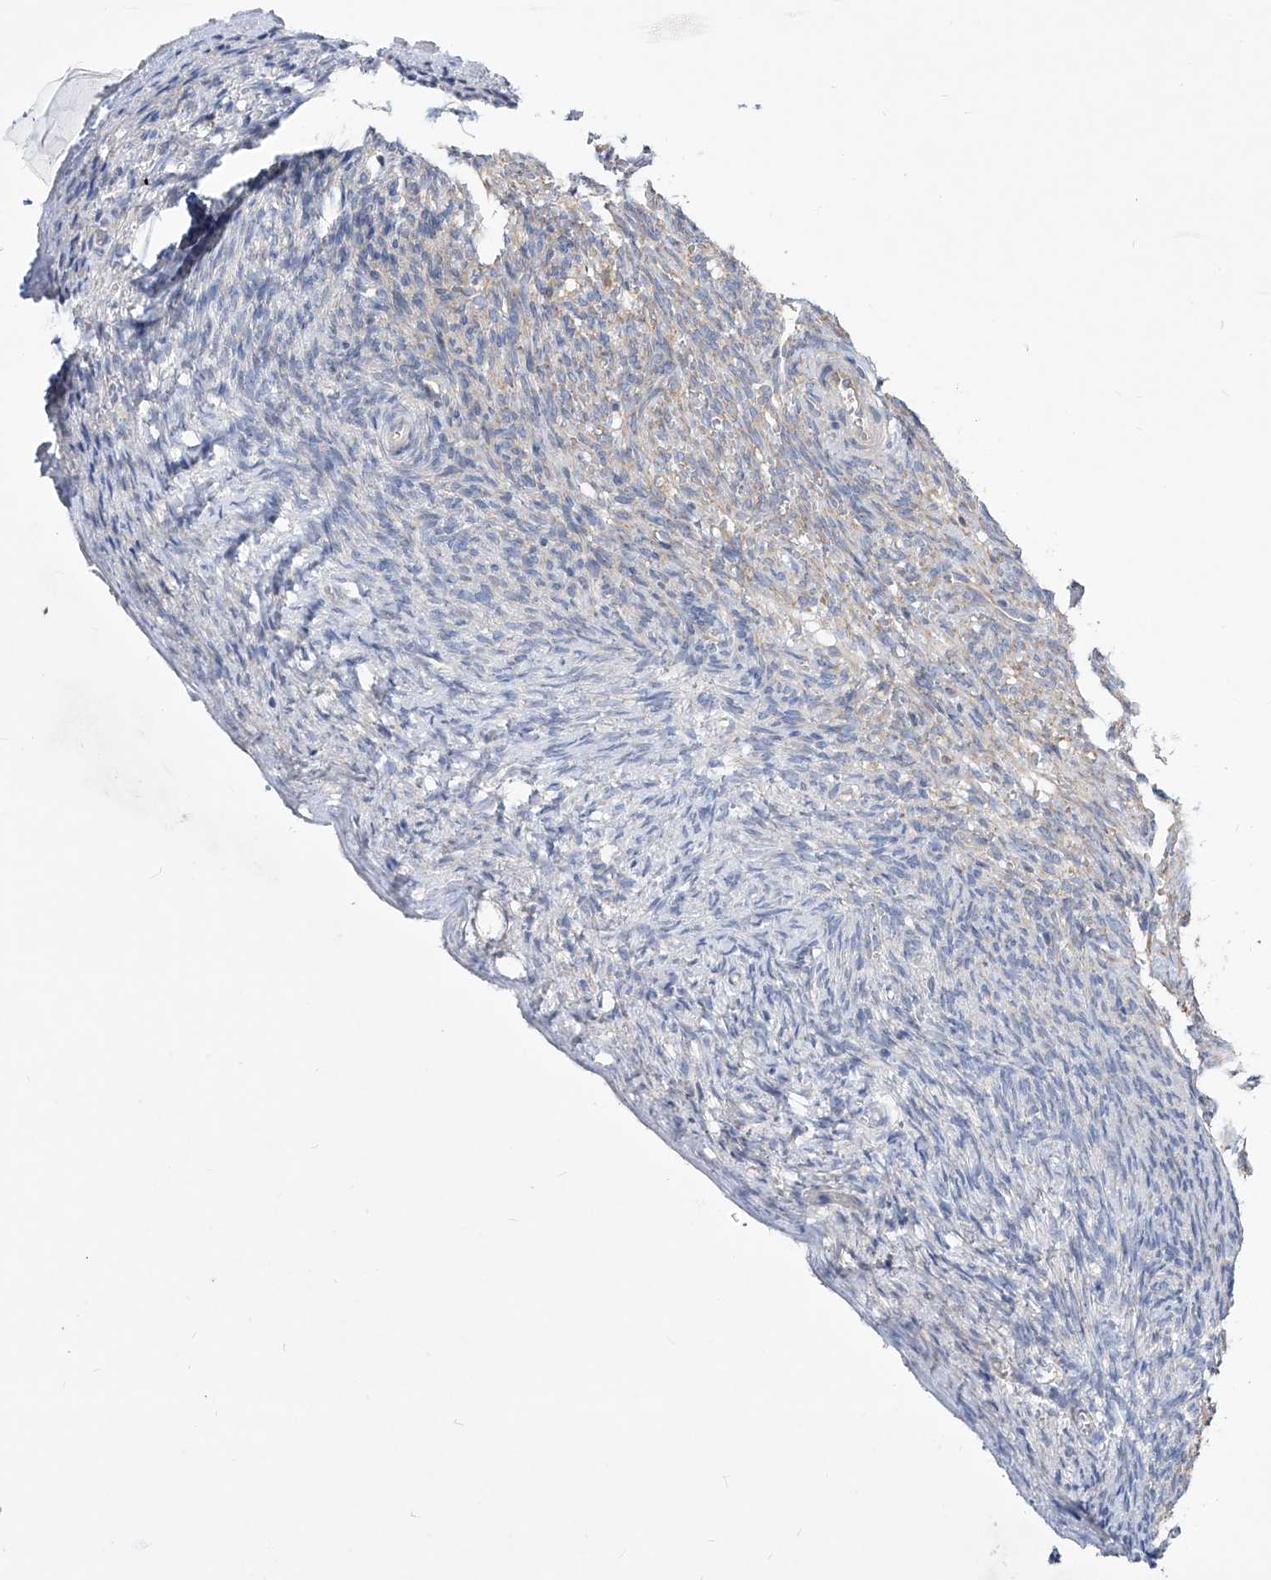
{"staining": {"intensity": "negative", "quantity": "none", "location": "none"}, "tissue": "ovary", "cell_type": "Ovarian stroma cells", "image_type": "normal", "snomed": [{"axis": "morphology", "description": "Normal tissue, NOS"}, {"axis": "topography", "description": "Ovary"}], "caption": "This histopathology image is of benign ovary stained with IHC to label a protein in brown with the nuclei are counter-stained blue. There is no staining in ovarian stroma cells.", "gene": "UFL1", "patient": {"sex": "female", "age": 34}}